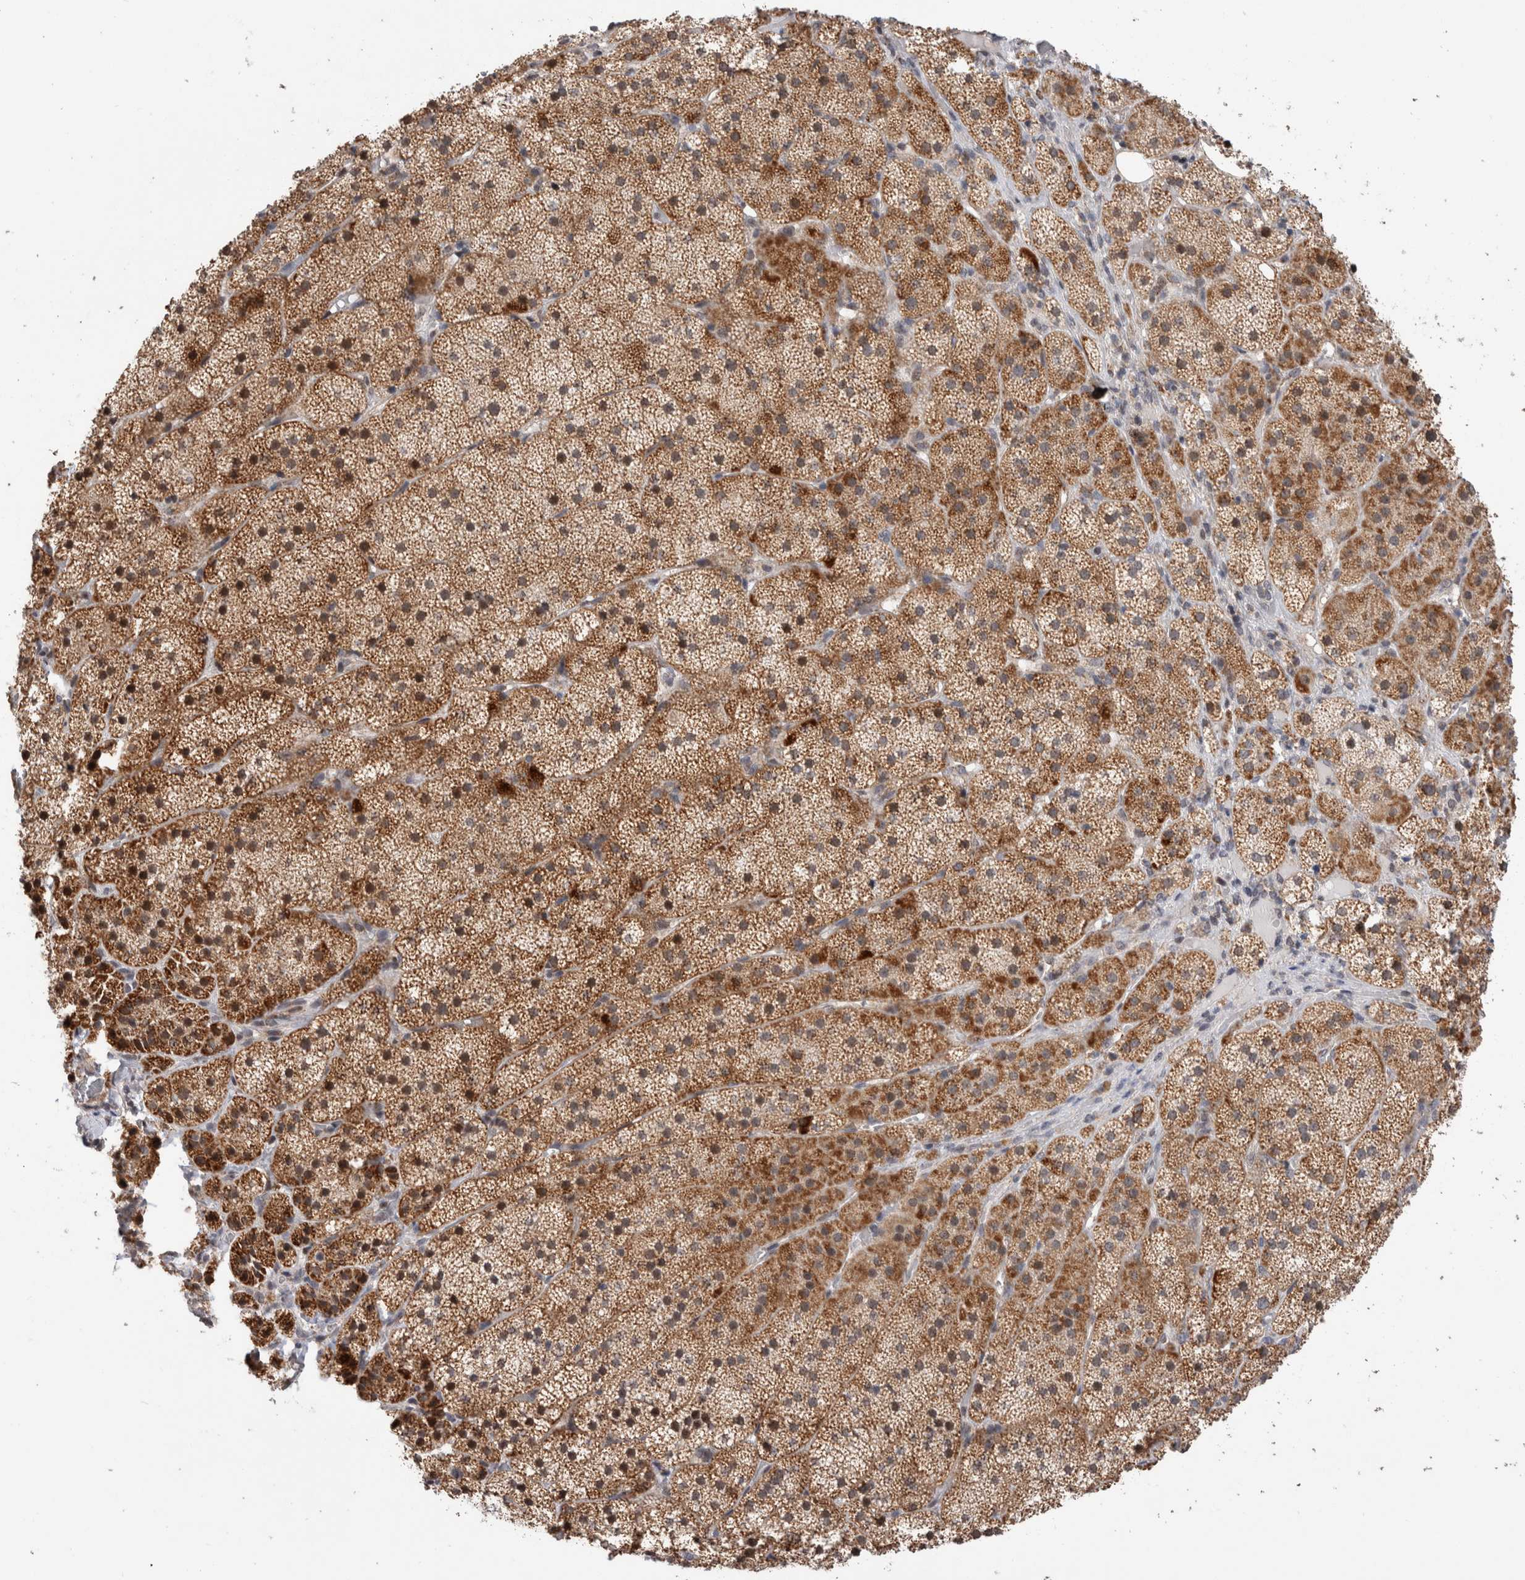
{"staining": {"intensity": "strong", "quantity": ">75%", "location": "cytoplasmic/membranous"}, "tissue": "adrenal gland", "cell_type": "Glandular cells", "image_type": "normal", "snomed": [{"axis": "morphology", "description": "Normal tissue, NOS"}, {"axis": "topography", "description": "Adrenal gland"}], "caption": "IHC (DAB) staining of benign human adrenal gland reveals strong cytoplasmic/membranous protein staining in approximately >75% of glandular cells. The staining was performed using DAB (3,3'-diaminobenzidine), with brown indicating positive protein expression. Nuclei are stained blue with hematoxylin.", "gene": "MRPL37", "patient": {"sex": "female", "age": 44}}